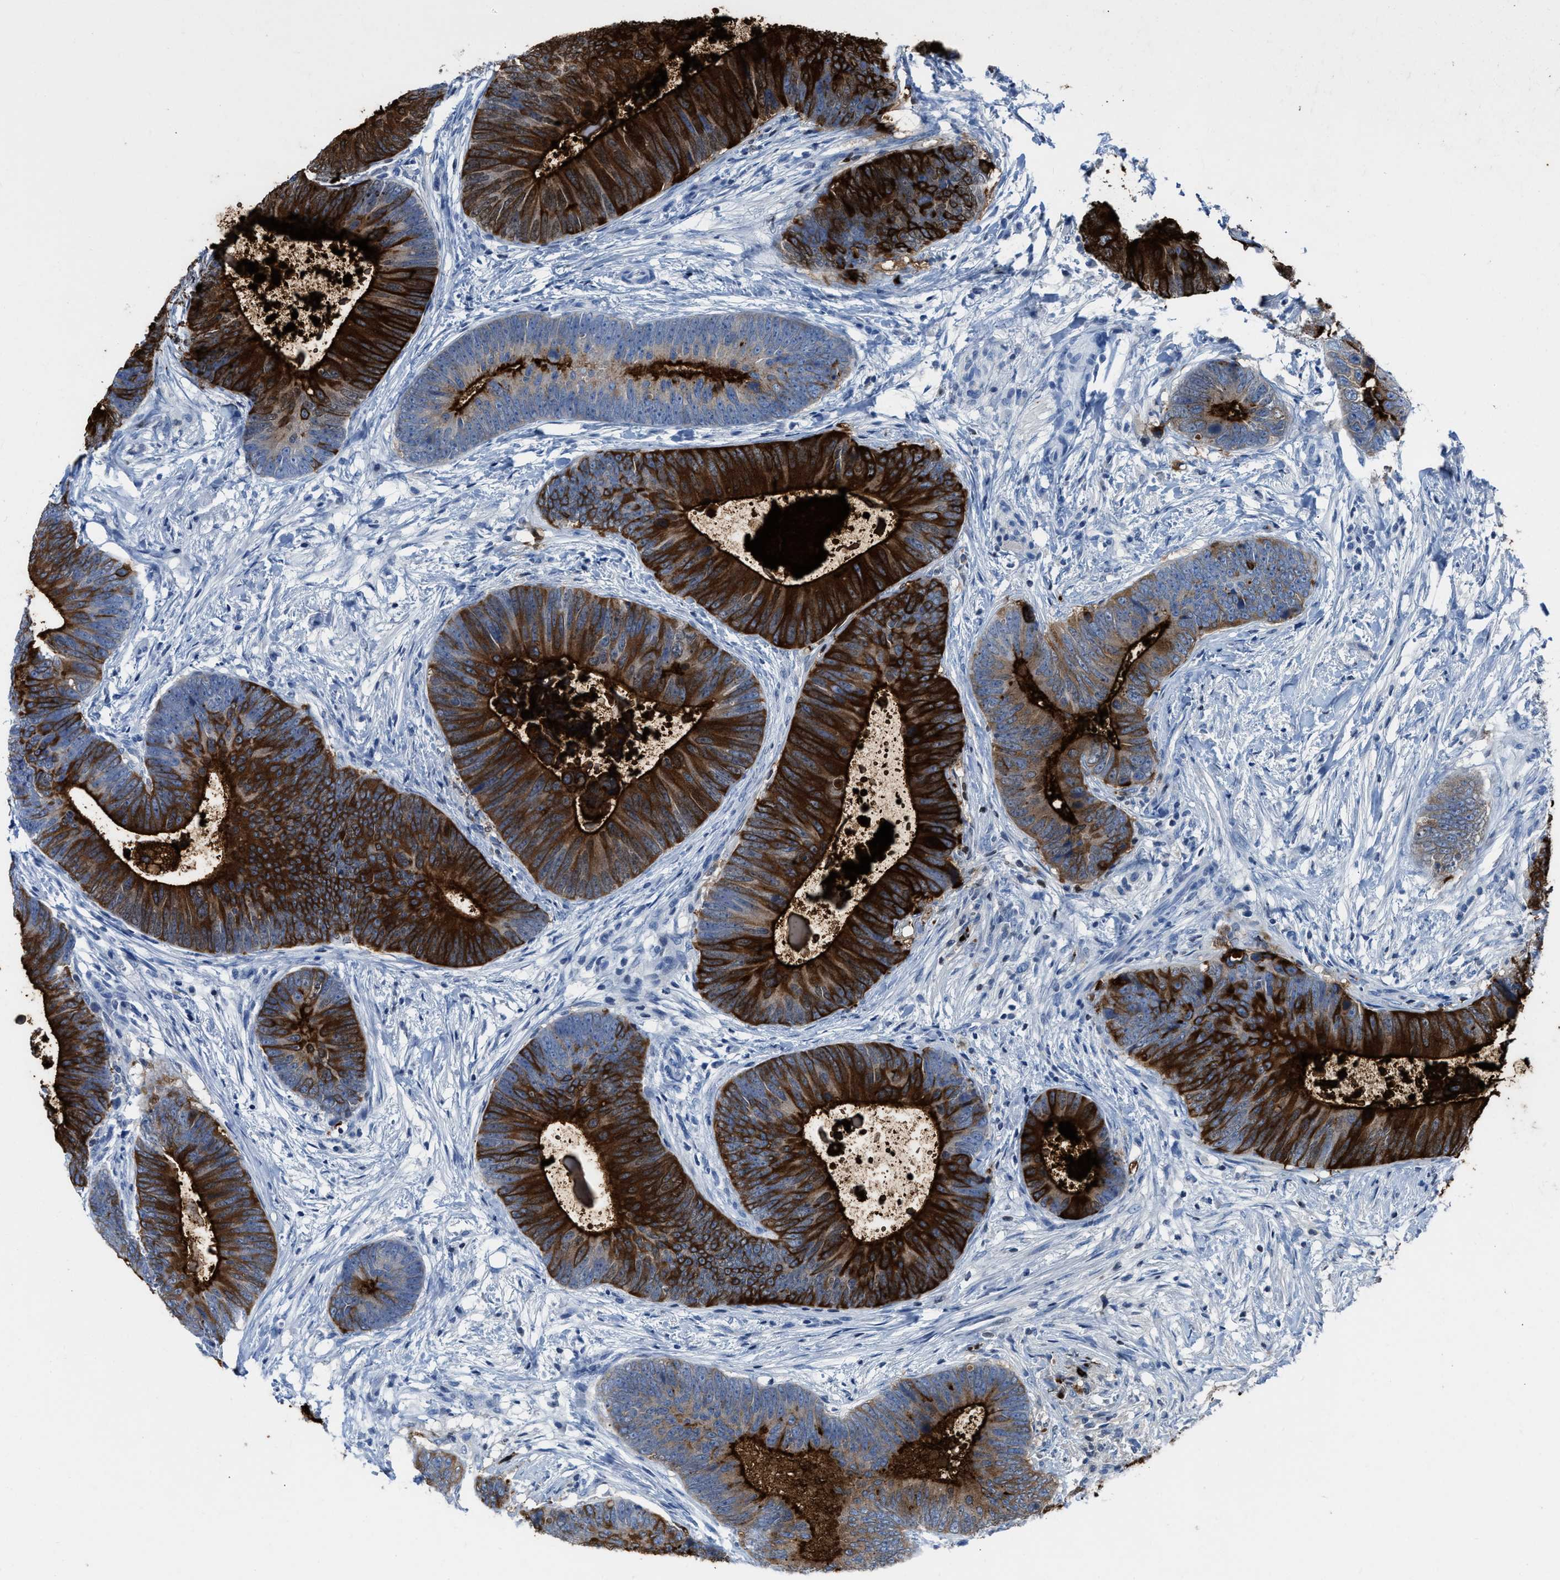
{"staining": {"intensity": "strong", "quantity": ">75%", "location": "cytoplasmic/membranous"}, "tissue": "colorectal cancer", "cell_type": "Tumor cells", "image_type": "cancer", "snomed": [{"axis": "morphology", "description": "Adenocarcinoma, NOS"}, {"axis": "topography", "description": "Colon"}], "caption": "A photomicrograph of colorectal cancer stained for a protein shows strong cytoplasmic/membranous brown staining in tumor cells. The staining was performed using DAB (3,3'-diaminobenzidine), with brown indicating positive protein expression. Nuclei are stained blue with hematoxylin.", "gene": "CEACAM5", "patient": {"sex": "male", "age": 56}}